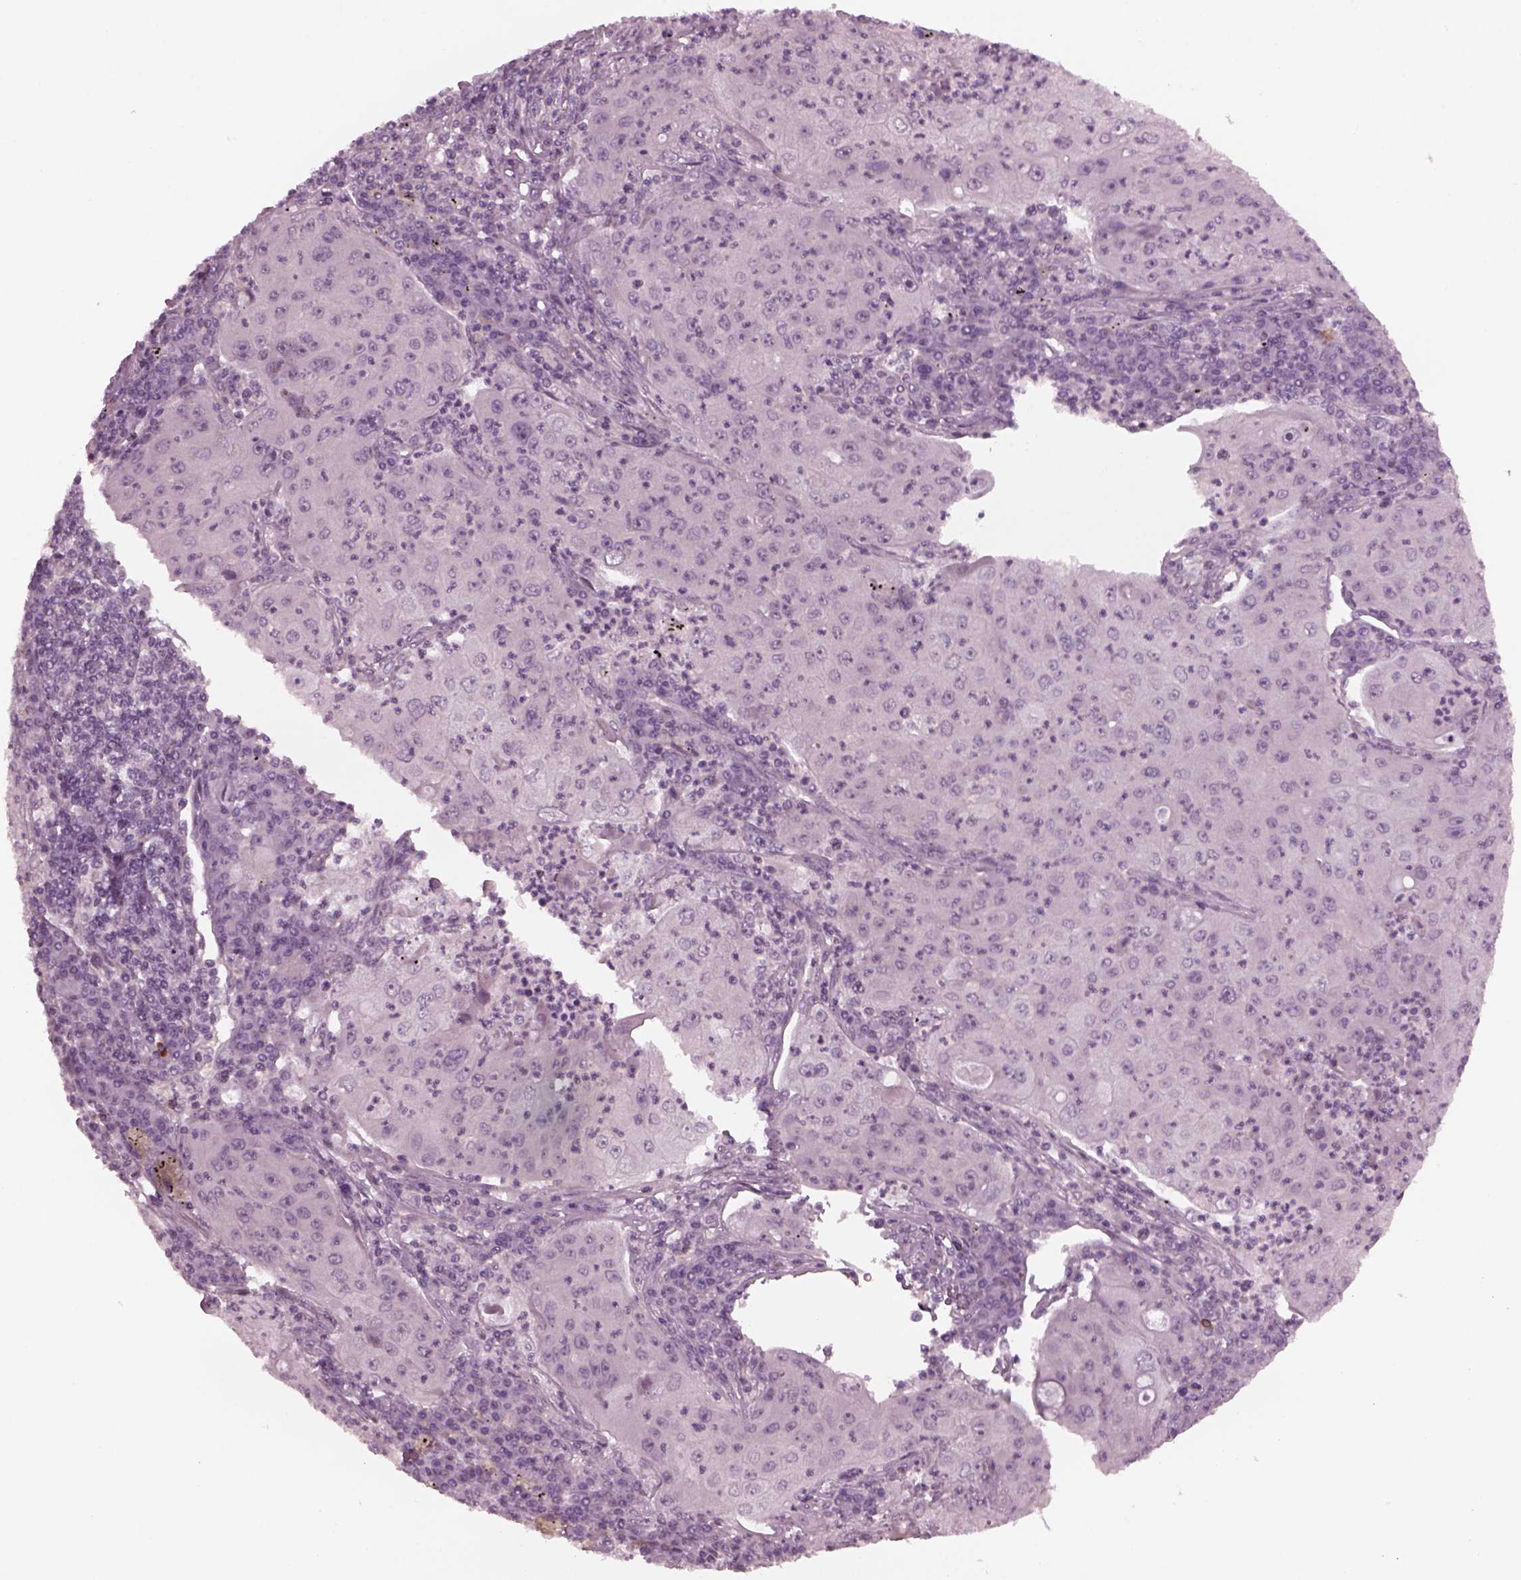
{"staining": {"intensity": "negative", "quantity": "none", "location": "none"}, "tissue": "lung cancer", "cell_type": "Tumor cells", "image_type": "cancer", "snomed": [{"axis": "morphology", "description": "Squamous cell carcinoma, NOS"}, {"axis": "topography", "description": "Lung"}], "caption": "Lung squamous cell carcinoma stained for a protein using immunohistochemistry (IHC) exhibits no staining tumor cells.", "gene": "YY2", "patient": {"sex": "female", "age": 59}}